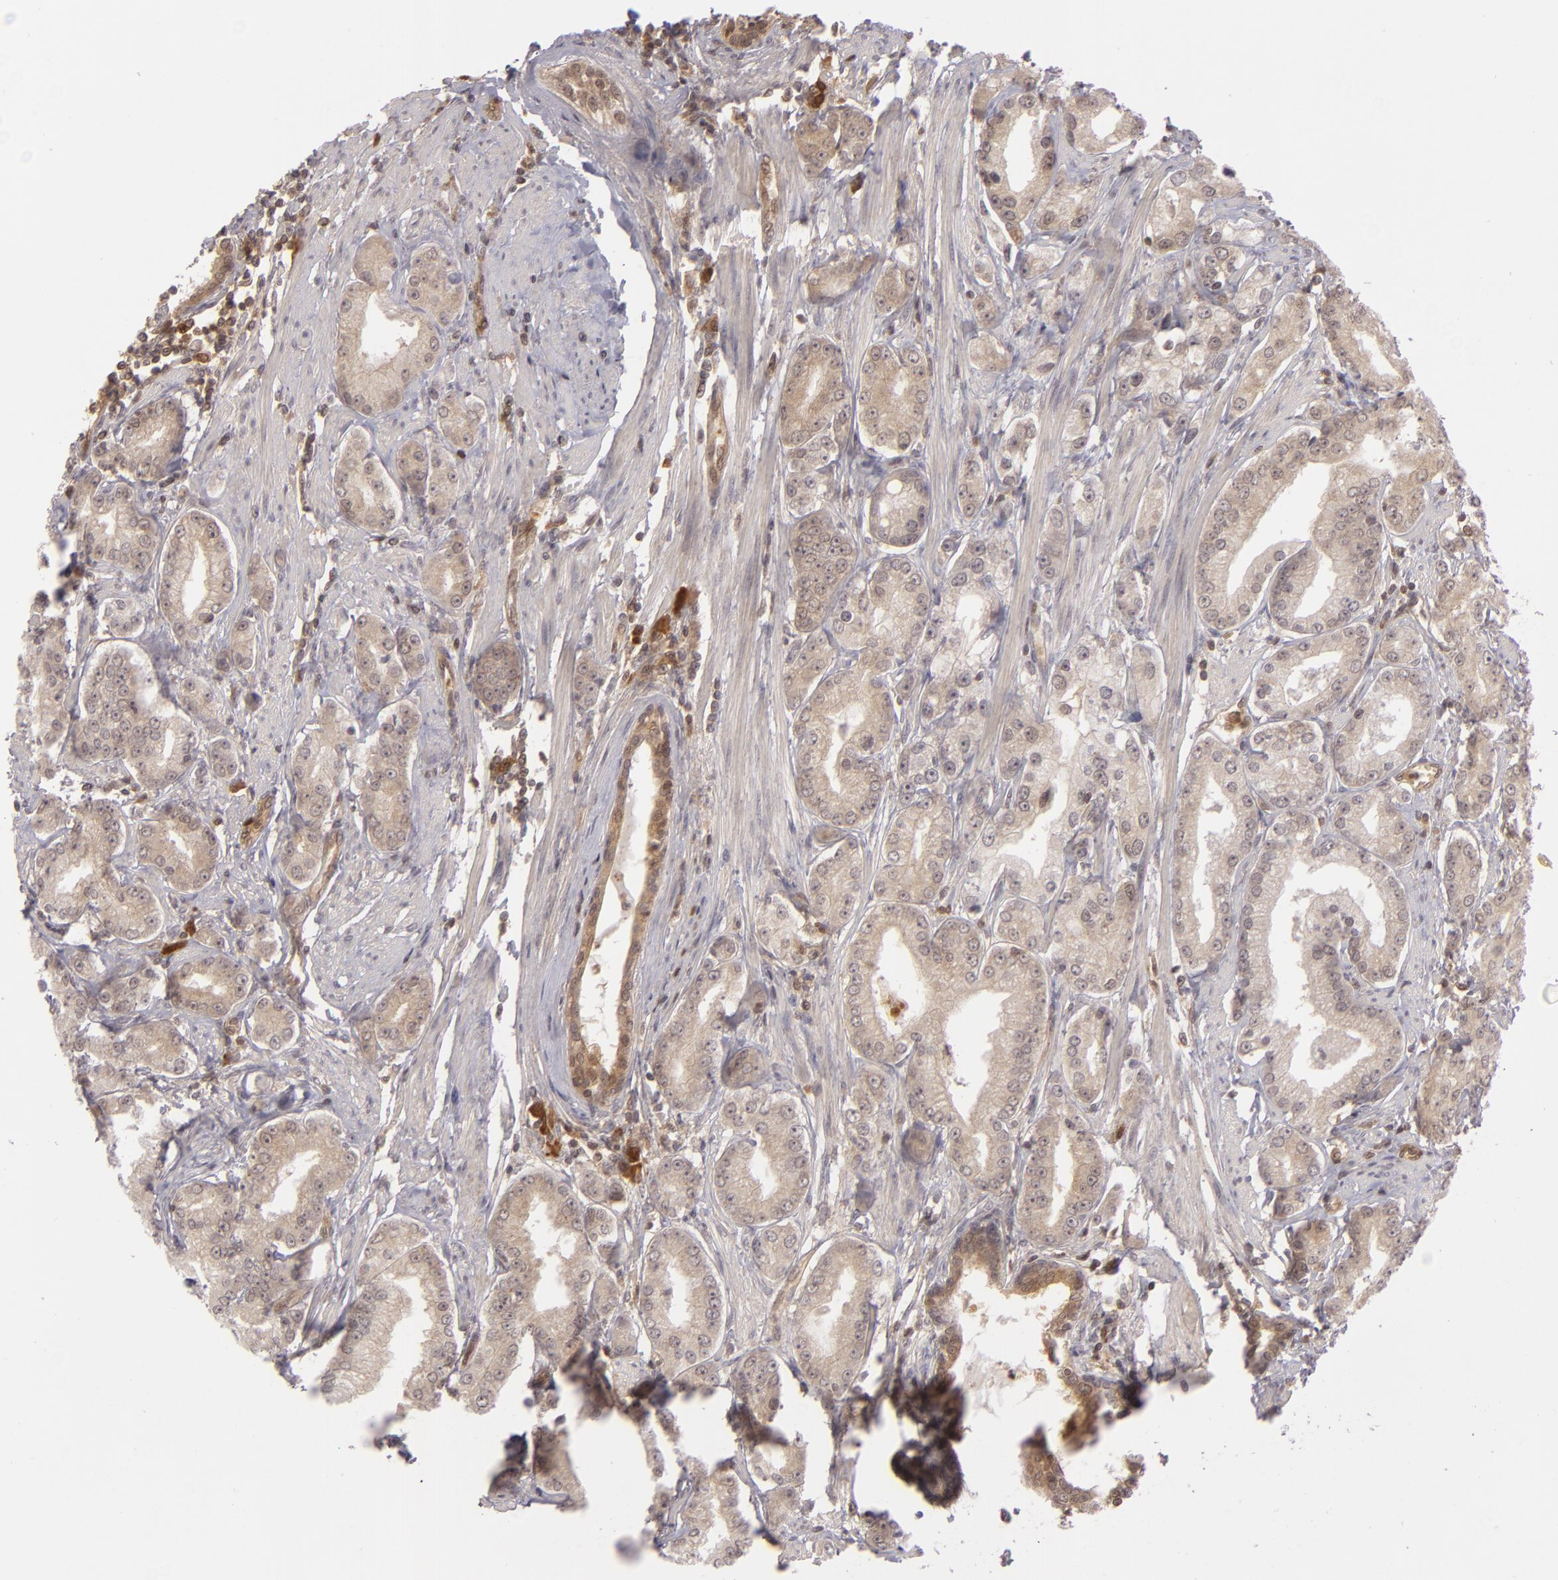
{"staining": {"intensity": "weak", "quantity": ">75%", "location": "cytoplasmic/membranous"}, "tissue": "prostate cancer", "cell_type": "Tumor cells", "image_type": "cancer", "snomed": [{"axis": "morphology", "description": "Adenocarcinoma, Medium grade"}, {"axis": "topography", "description": "Prostate"}], "caption": "Protein positivity by immunohistochemistry (IHC) shows weak cytoplasmic/membranous staining in about >75% of tumor cells in prostate adenocarcinoma (medium-grade).", "gene": "ZBTB33", "patient": {"sex": "male", "age": 72}}